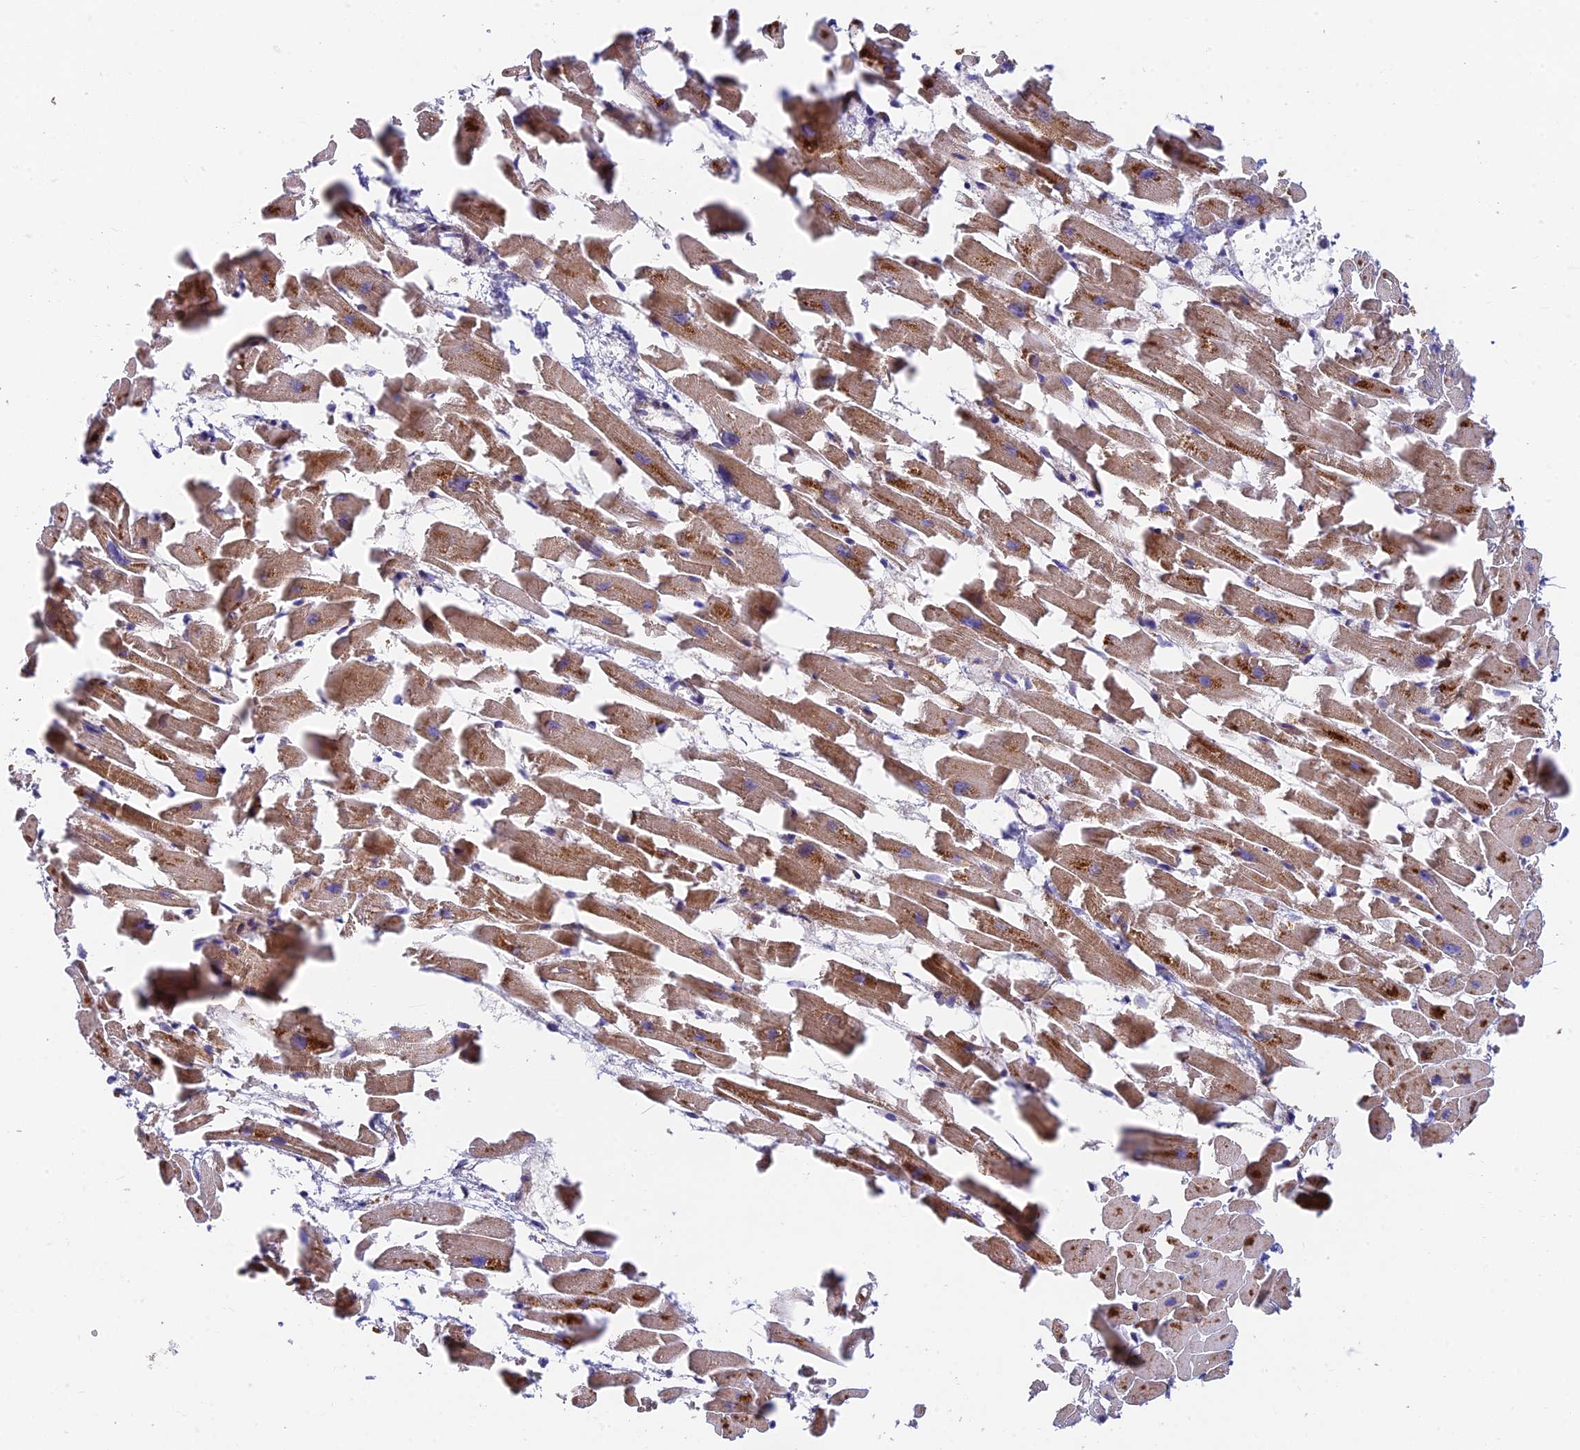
{"staining": {"intensity": "strong", "quantity": ">75%", "location": "cytoplasmic/membranous"}, "tissue": "heart muscle", "cell_type": "Cardiomyocytes", "image_type": "normal", "snomed": [{"axis": "morphology", "description": "Normal tissue, NOS"}, {"axis": "topography", "description": "Heart"}], "caption": "Protein analysis of benign heart muscle shows strong cytoplasmic/membranous positivity in approximately >75% of cardiomyocytes.", "gene": "FUOM", "patient": {"sex": "female", "age": 64}}